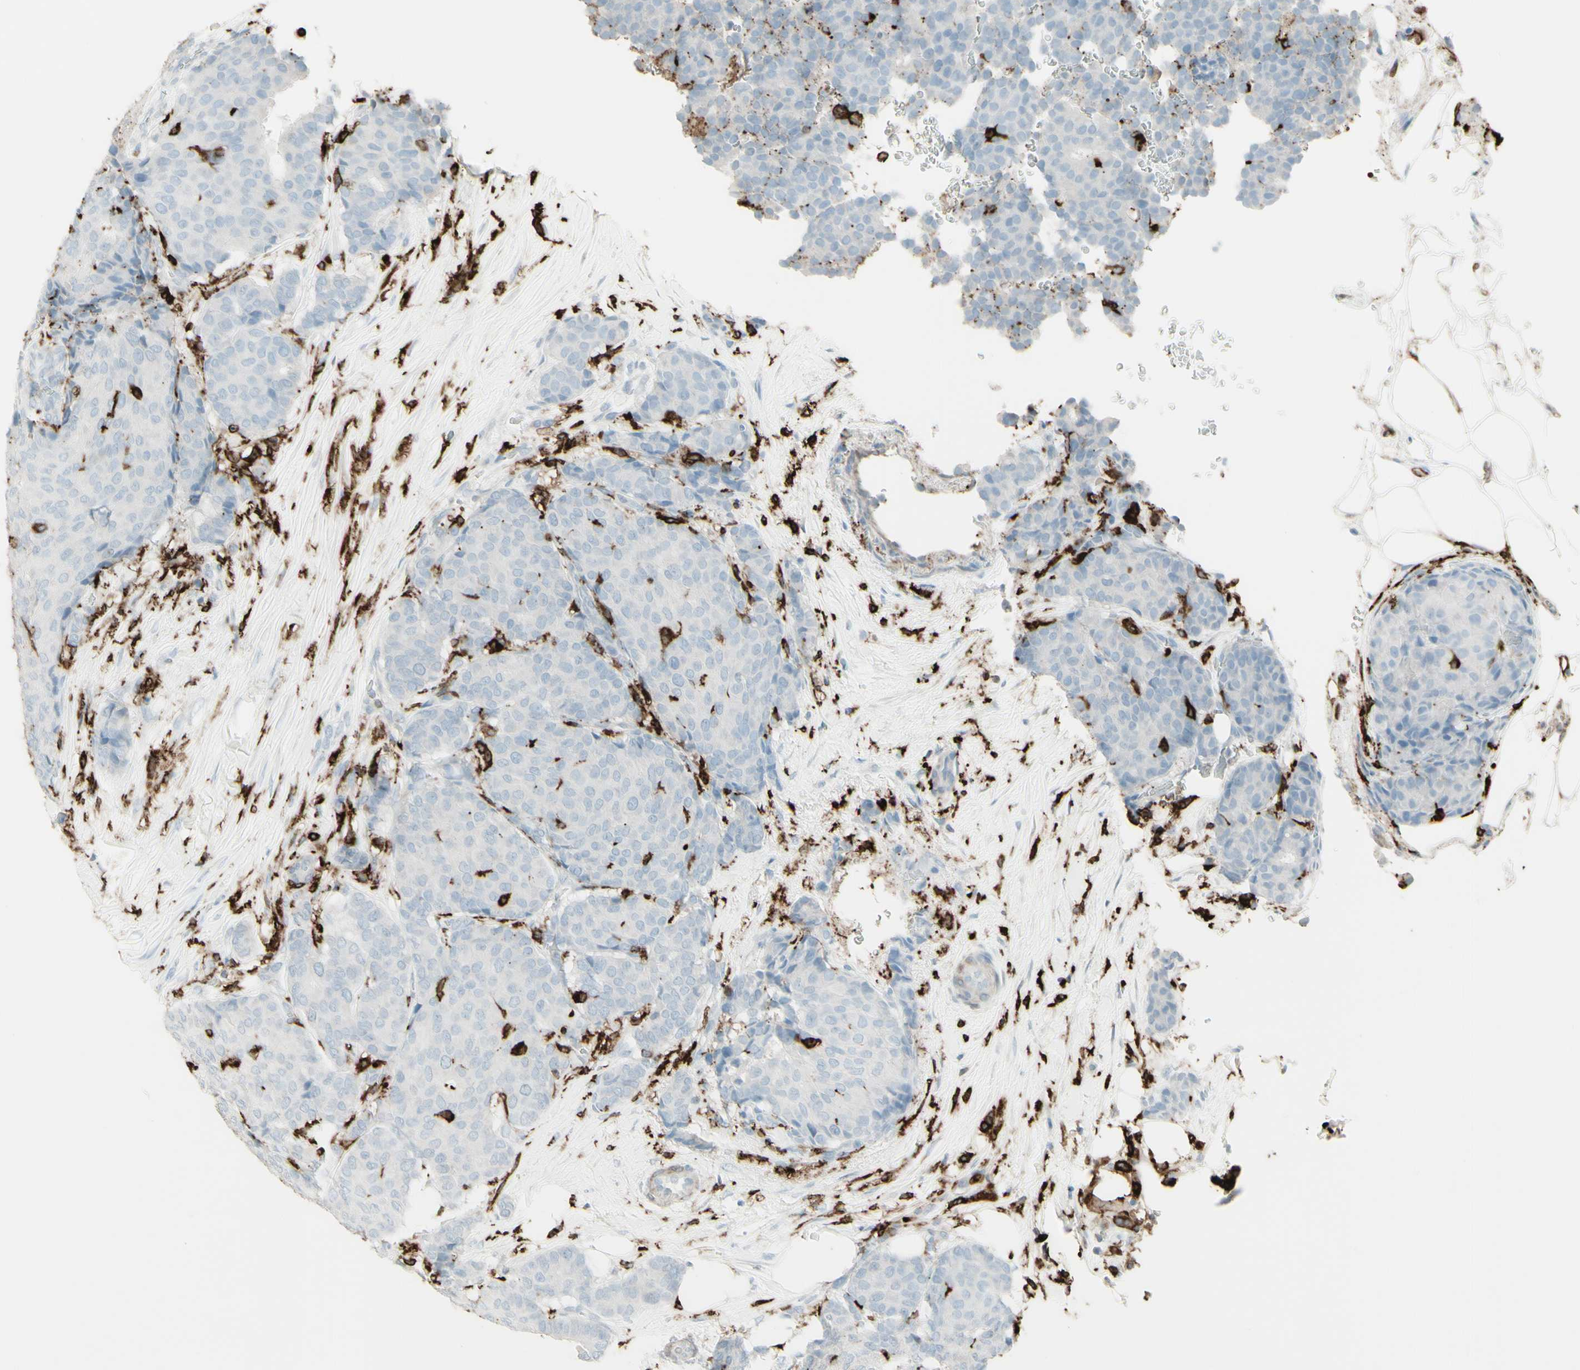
{"staining": {"intensity": "negative", "quantity": "none", "location": "none"}, "tissue": "breast cancer", "cell_type": "Tumor cells", "image_type": "cancer", "snomed": [{"axis": "morphology", "description": "Duct carcinoma"}, {"axis": "topography", "description": "Breast"}], "caption": "High power microscopy image of an IHC histopathology image of breast intraductal carcinoma, revealing no significant expression in tumor cells.", "gene": "HLA-DPB1", "patient": {"sex": "female", "age": 75}}